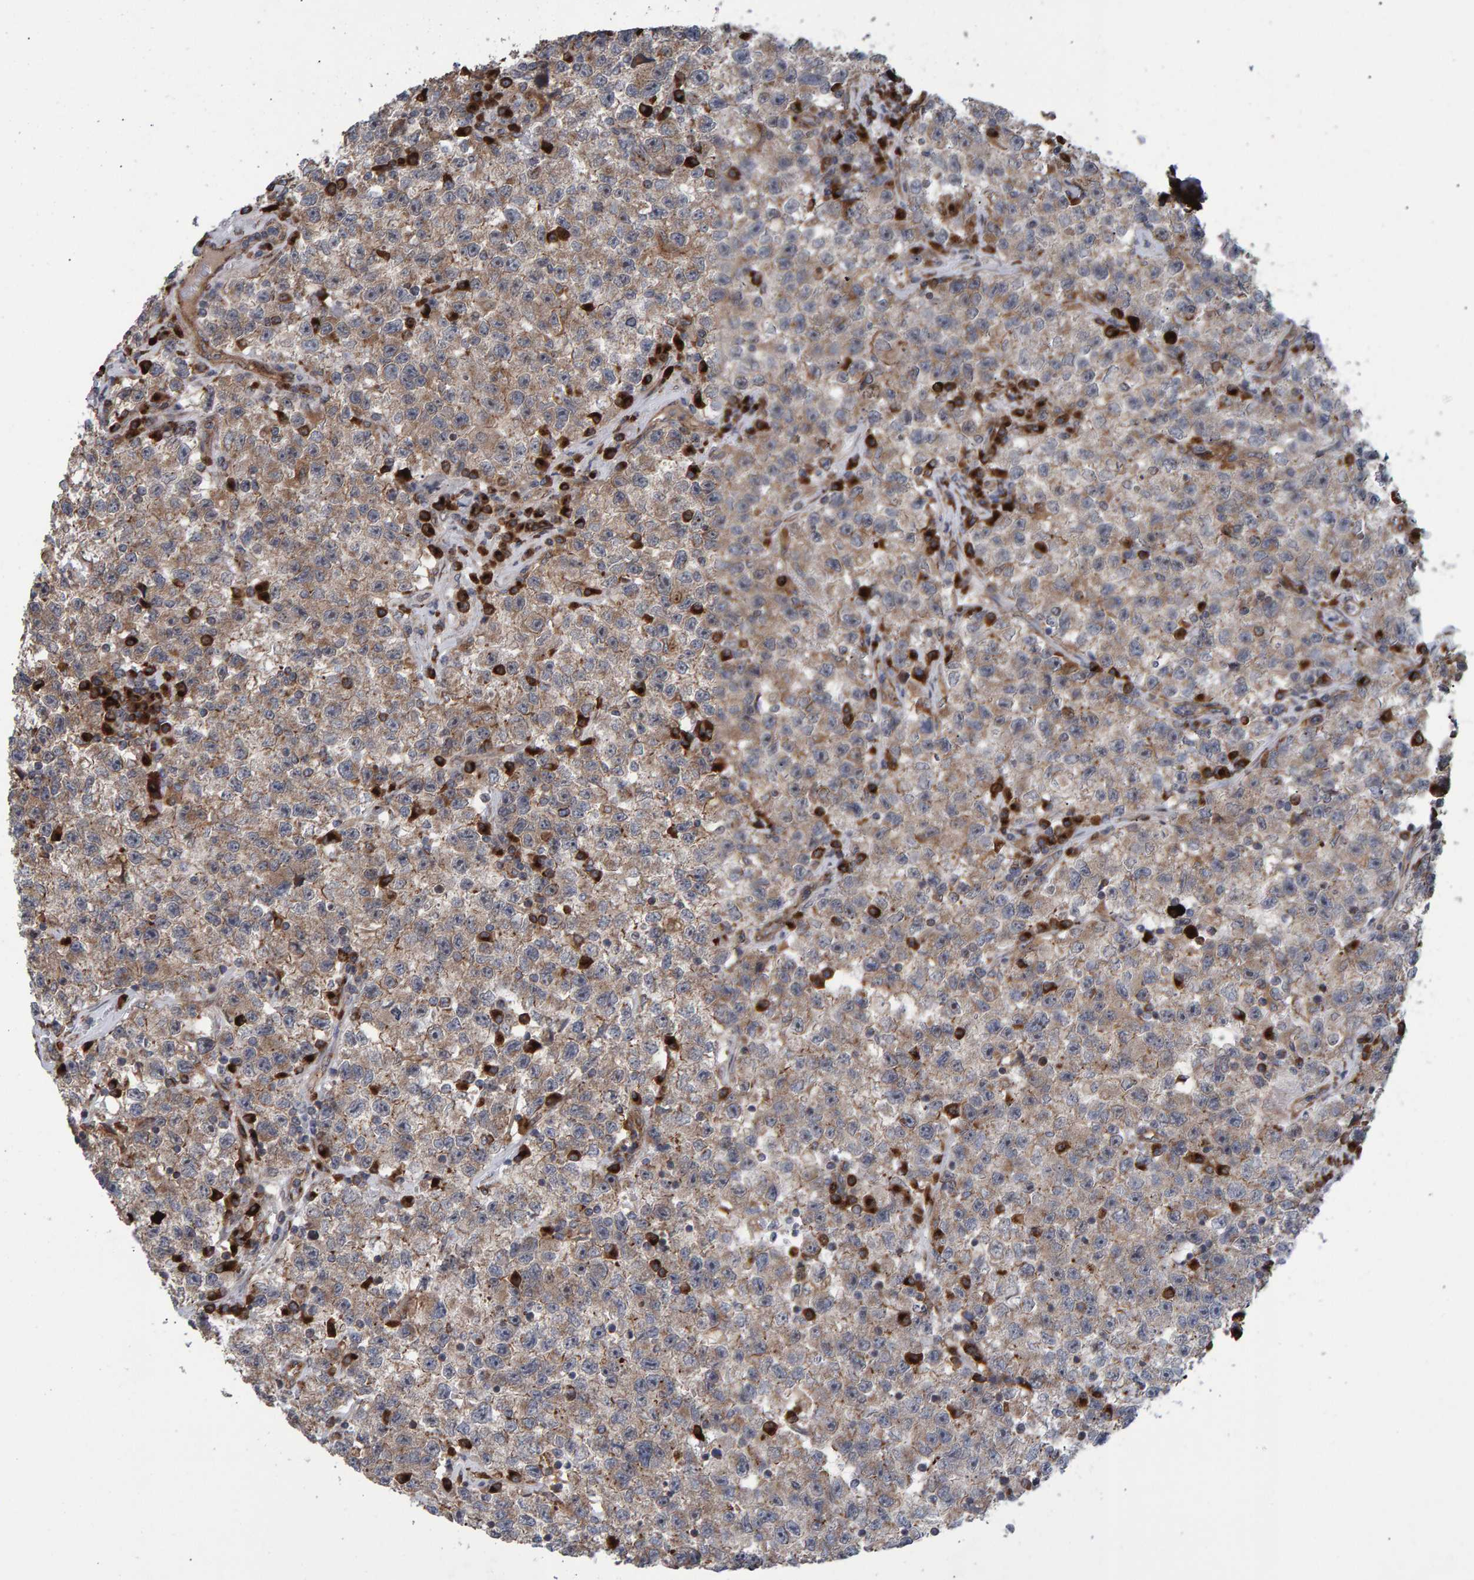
{"staining": {"intensity": "weak", "quantity": ">75%", "location": "cytoplasmic/membranous"}, "tissue": "testis cancer", "cell_type": "Tumor cells", "image_type": "cancer", "snomed": [{"axis": "morphology", "description": "Seminoma, NOS"}, {"axis": "topography", "description": "Testis"}], "caption": "IHC micrograph of human seminoma (testis) stained for a protein (brown), which shows low levels of weak cytoplasmic/membranous positivity in approximately >75% of tumor cells.", "gene": "FAM117A", "patient": {"sex": "male", "age": 22}}